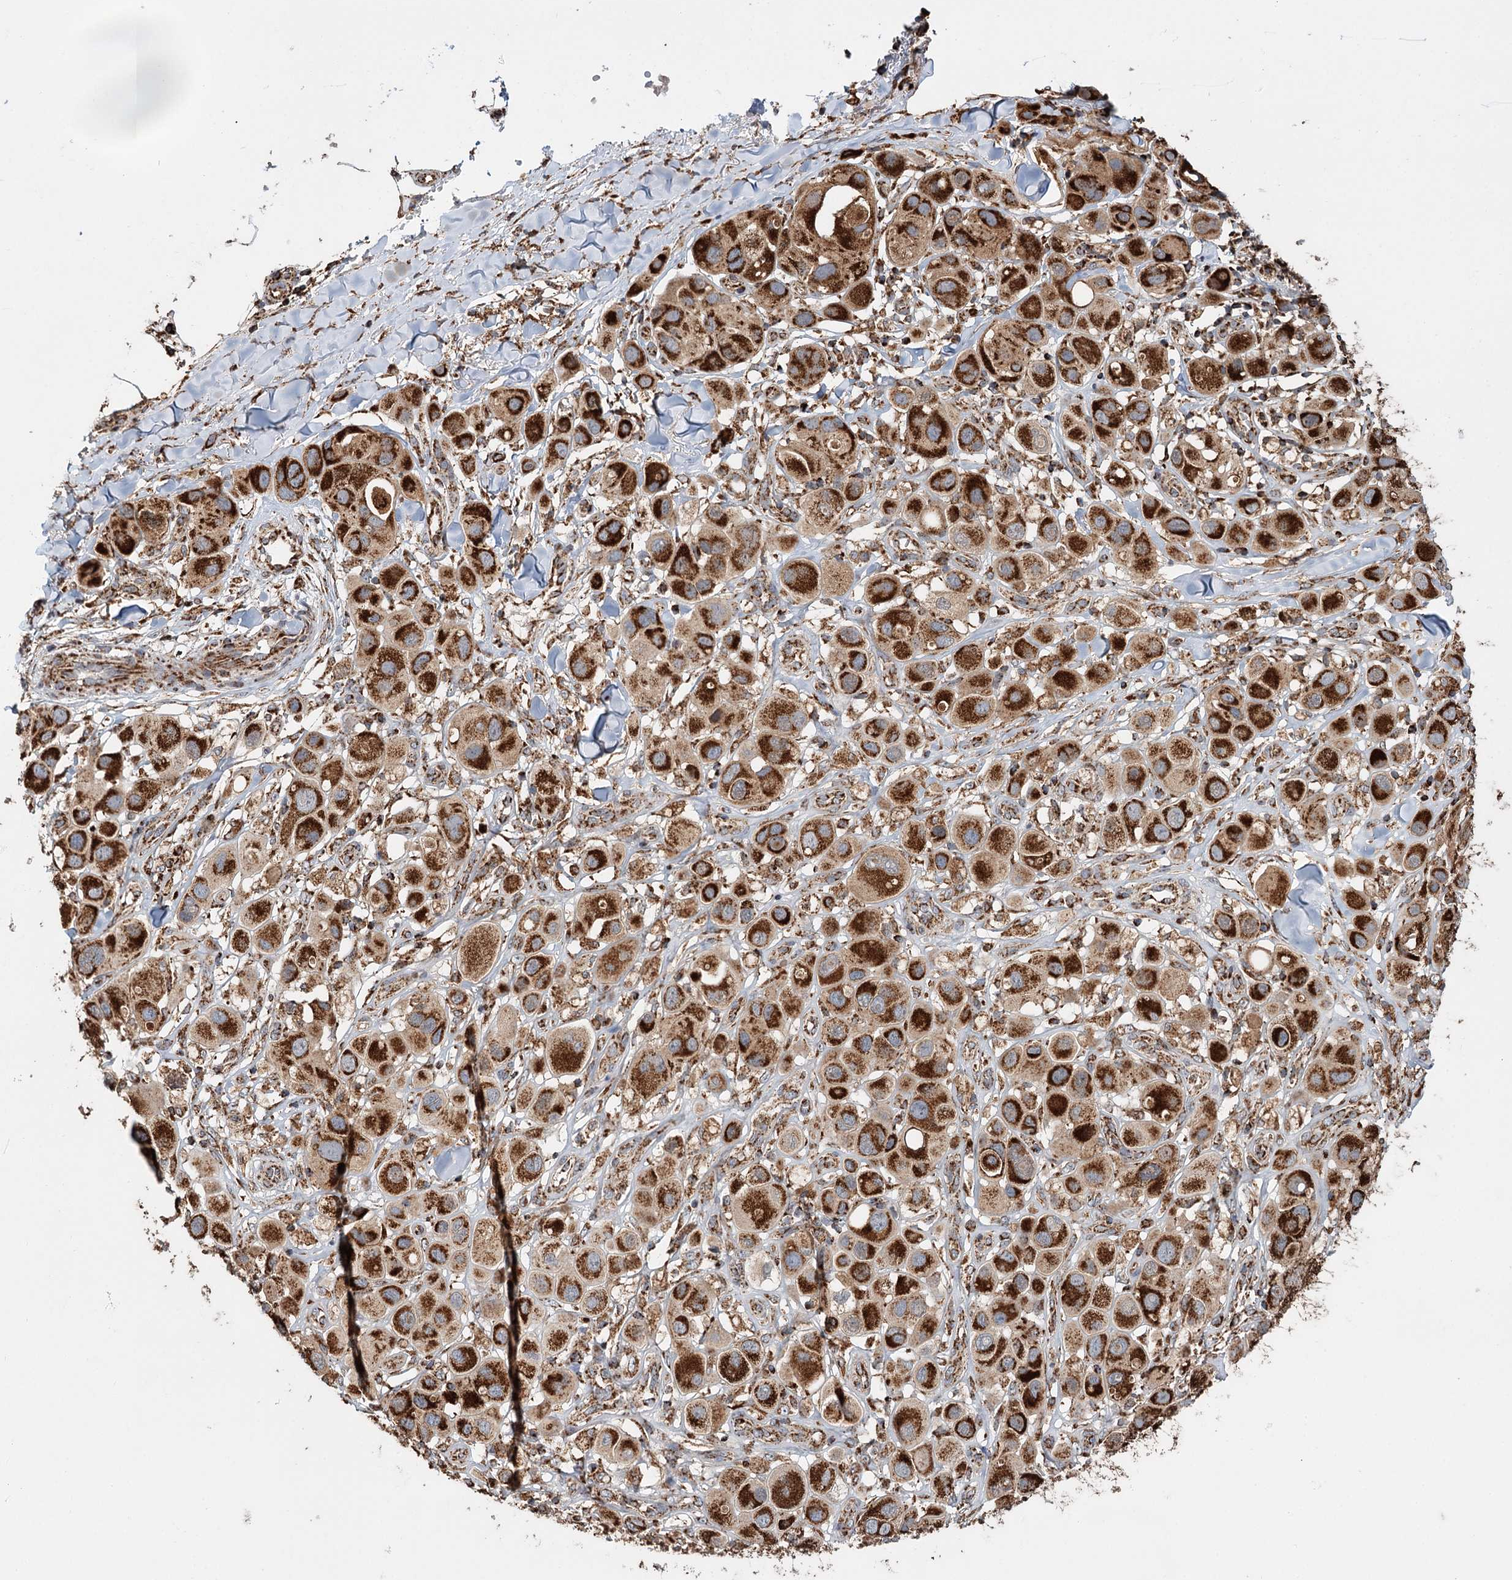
{"staining": {"intensity": "strong", "quantity": ">75%", "location": "cytoplasmic/membranous"}, "tissue": "melanoma", "cell_type": "Tumor cells", "image_type": "cancer", "snomed": [{"axis": "morphology", "description": "Malignant melanoma, Metastatic site"}, {"axis": "topography", "description": "Skin"}], "caption": "The micrograph exhibits immunohistochemical staining of malignant melanoma (metastatic site). There is strong cytoplasmic/membranous staining is identified in approximately >75% of tumor cells. The protein of interest is stained brown, and the nuclei are stained in blue (DAB IHC with brightfield microscopy, high magnification).", "gene": "APH1A", "patient": {"sex": "male", "age": 41}}